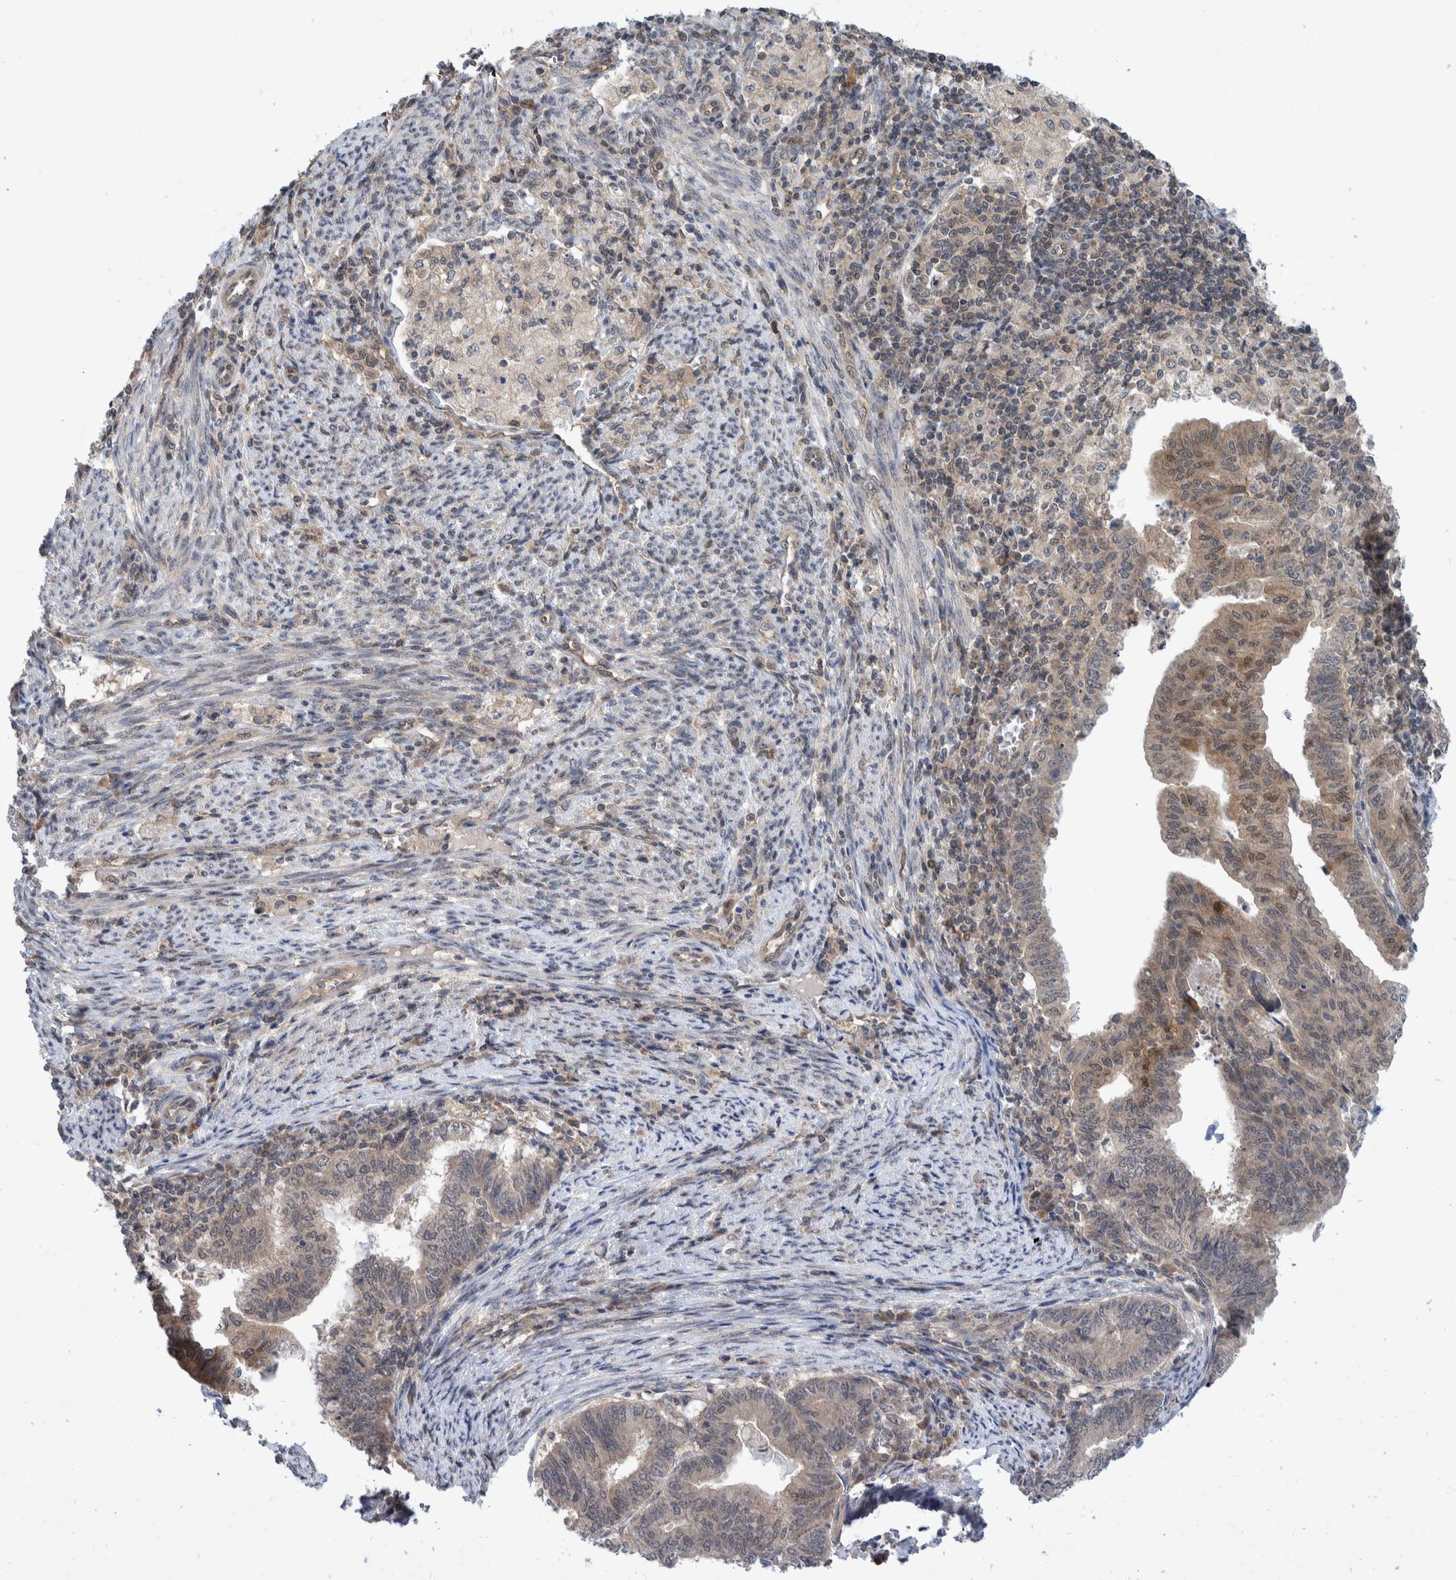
{"staining": {"intensity": "weak", "quantity": "<25%", "location": "cytoplasmic/membranous"}, "tissue": "endometrial cancer", "cell_type": "Tumor cells", "image_type": "cancer", "snomed": [{"axis": "morphology", "description": "Polyp, NOS"}, {"axis": "morphology", "description": "Adenocarcinoma, NOS"}, {"axis": "morphology", "description": "Adenoma, NOS"}, {"axis": "topography", "description": "Endometrium"}], "caption": "Tumor cells show no significant expression in polyp (endometrial). (IHC, brightfield microscopy, high magnification).", "gene": "PLPBP", "patient": {"sex": "female", "age": 79}}